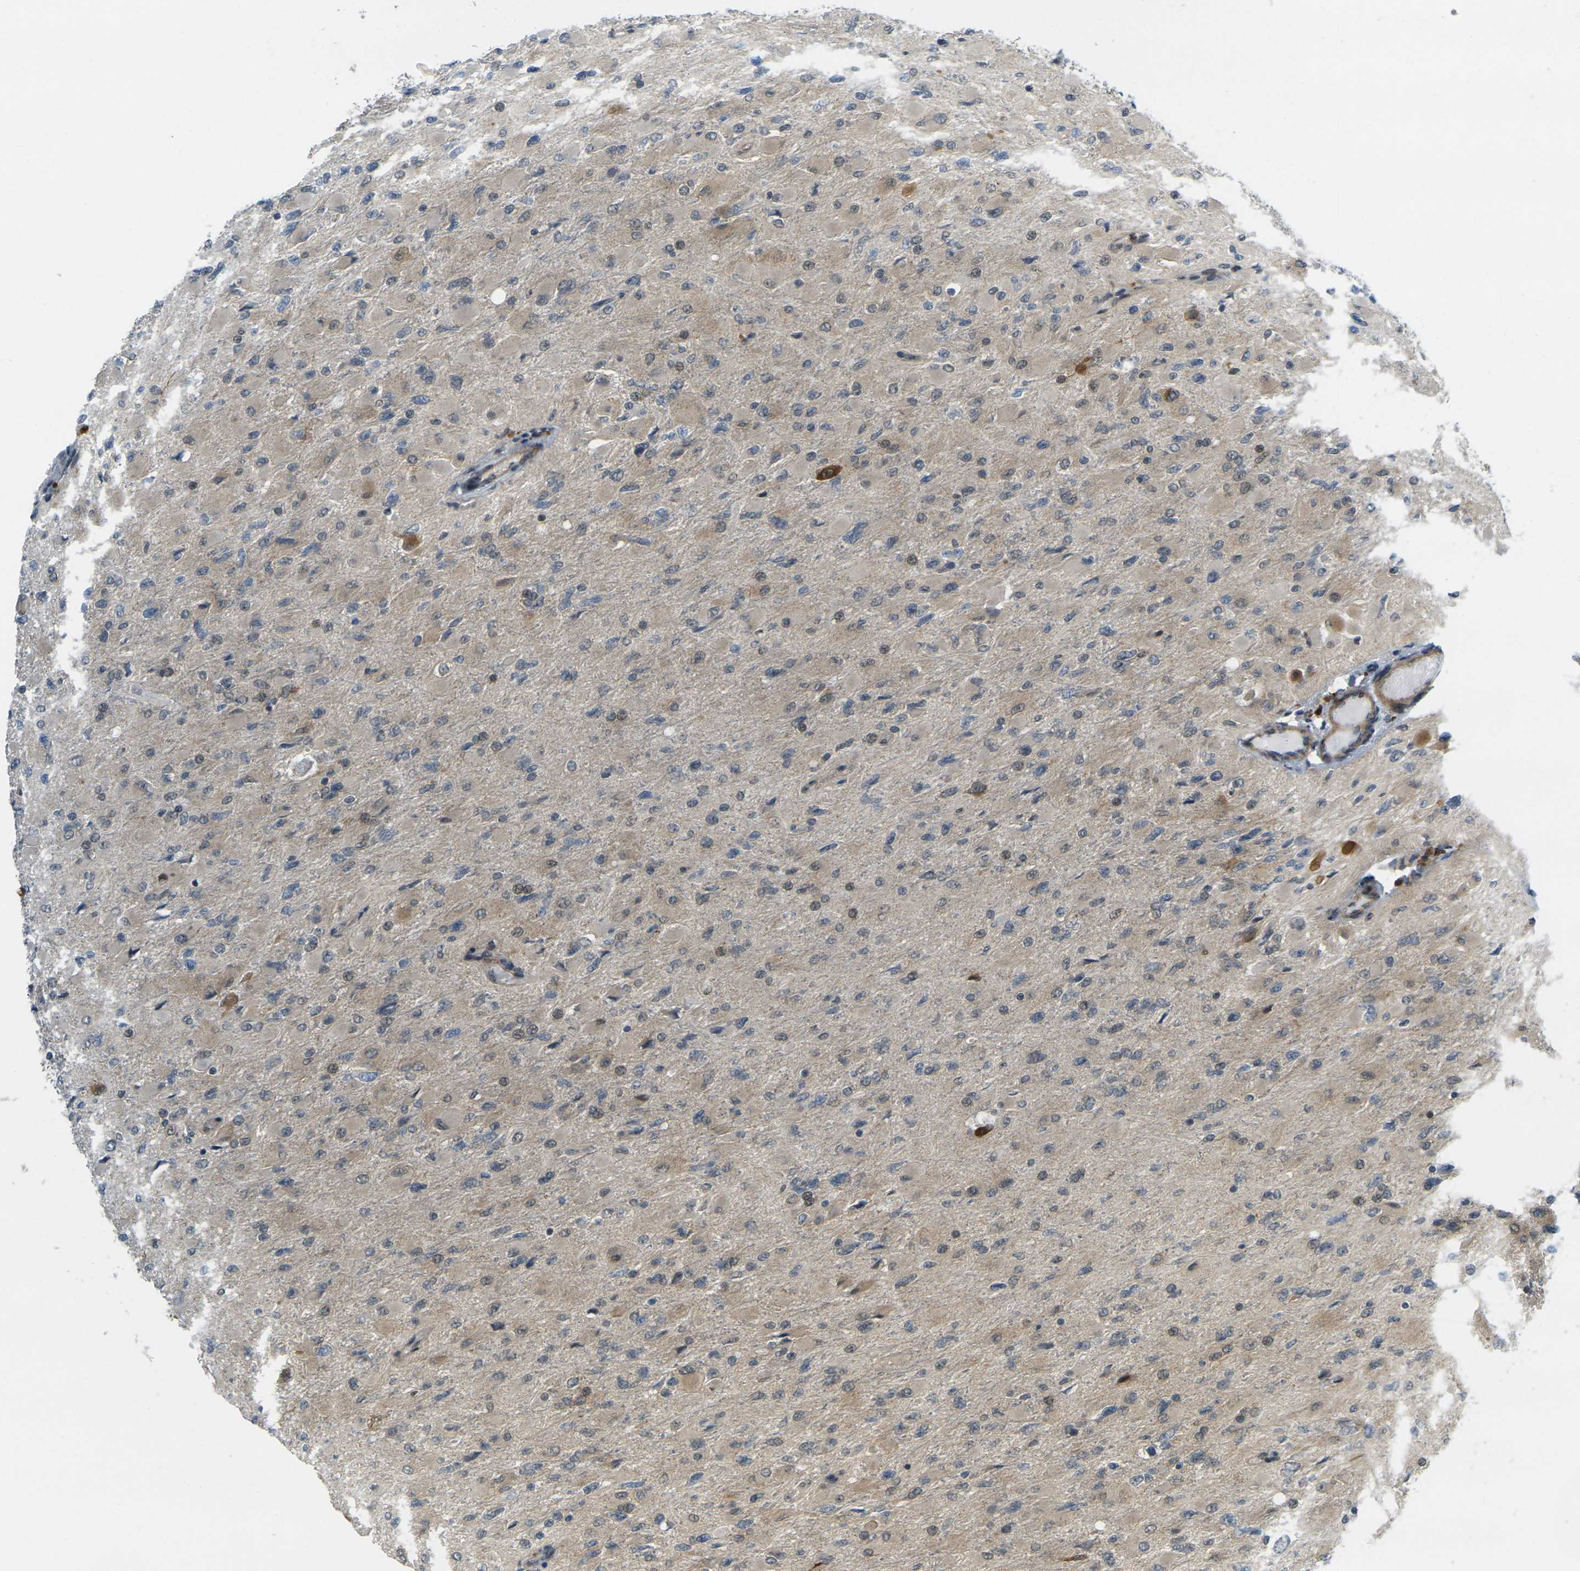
{"staining": {"intensity": "weak", "quantity": ">75%", "location": "cytoplasmic/membranous,nuclear"}, "tissue": "glioma", "cell_type": "Tumor cells", "image_type": "cancer", "snomed": [{"axis": "morphology", "description": "Glioma, malignant, High grade"}, {"axis": "topography", "description": "Cerebral cortex"}], "caption": "This is an image of immunohistochemistry (IHC) staining of glioma, which shows weak staining in the cytoplasmic/membranous and nuclear of tumor cells.", "gene": "KCTD10", "patient": {"sex": "female", "age": 36}}